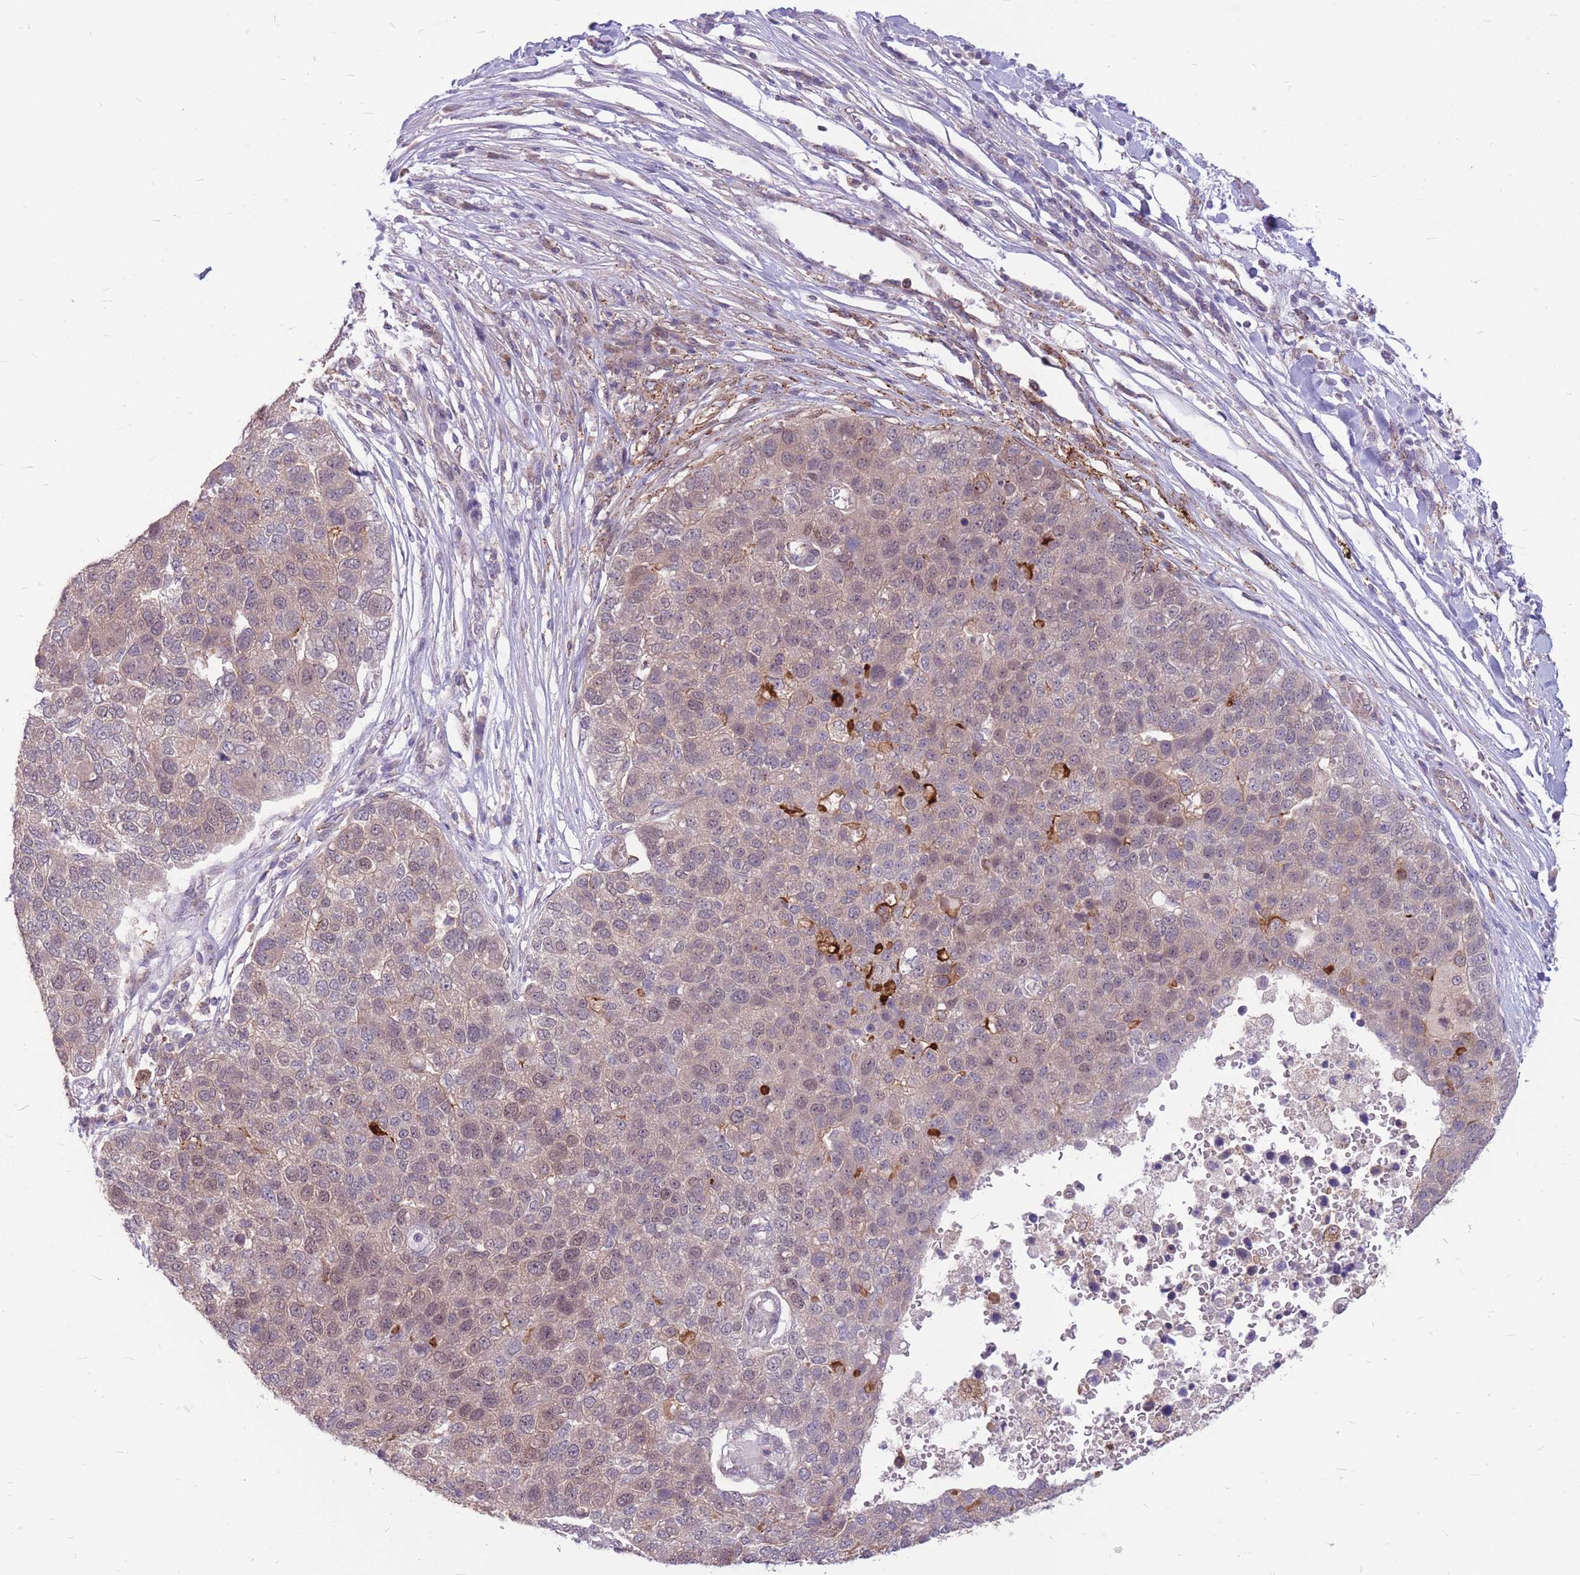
{"staining": {"intensity": "weak", "quantity": "25%-75%", "location": "nuclear"}, "tissue": "pancreatic cancer", "cell_type": "Tumor cells", "image_type": "cancer", "snomed": [{"axis": "morphology", "description": "Adenocarcinoma, NOS"}, {"axis": "topography", "description": "Pancreas"}], "caption": "Pancreatic adenocarcinoma stained with DAB immunohistochemistry reveals low levels of weak nuclear positivity in about 25%-75% of tumor cells.", "gene": "TCF20", "patient": {"sex": "female", "age": 61}}